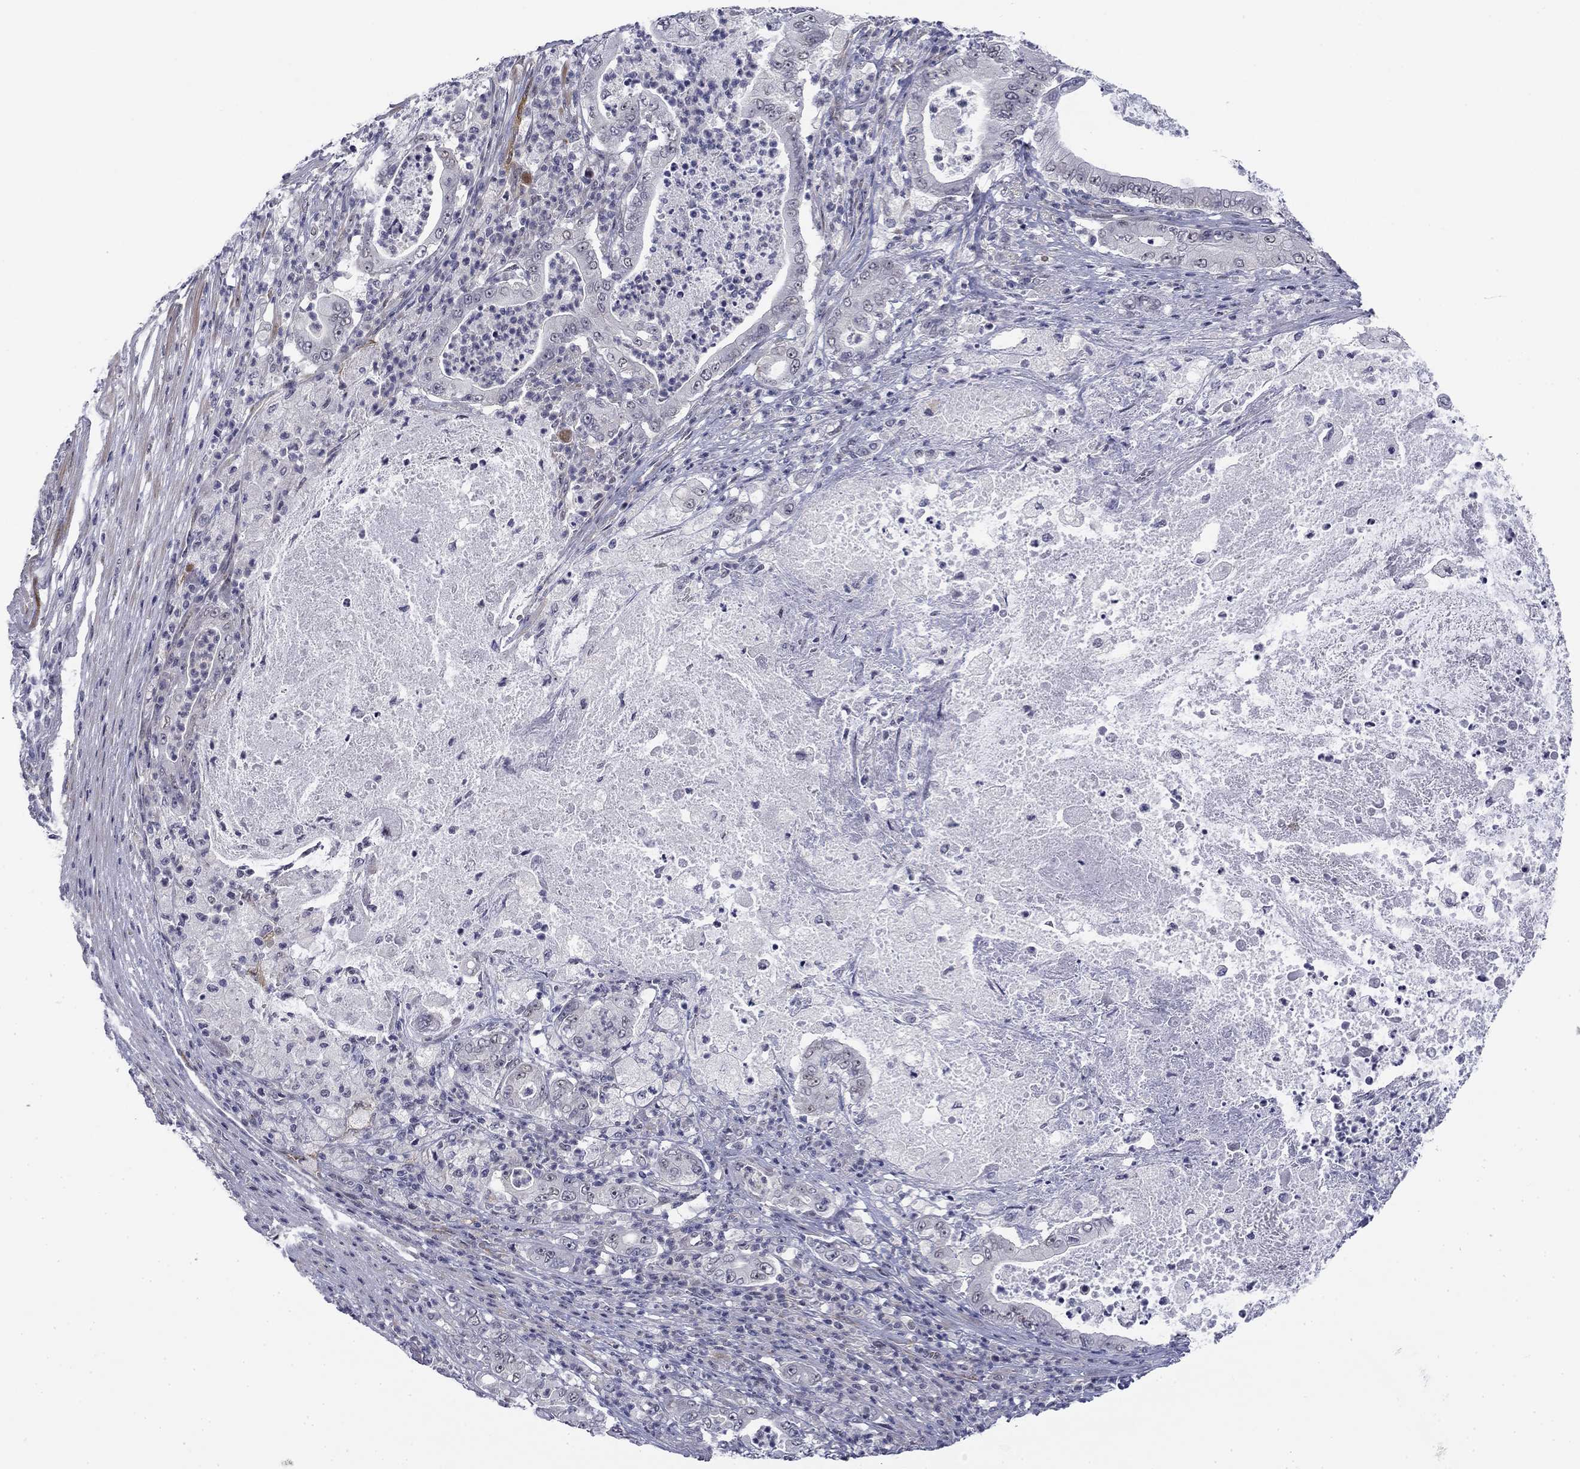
{"staining": {"intensity": "negative", "quantity": "none", "location": "none"}, "tissue": "pancreatic cancer", "cell_type": "Tumor cells", "image_type": "cancer", "snomed": [{"axis": "morphology", "description": "Adenocarcinoma, NOS"}, {"axis": "topography", "description": "Pancreas"}], "caption": "An IHC micrograph of pancreatic cancer is shown. There is no staining in tumor cells of pancreatic cancer. The staining is performed using DAB brown chromogen with nuclei counter-stained in using hematoxylin.", "gene": "TIGD4", "patient": {"sex": "male", "age": 71}}